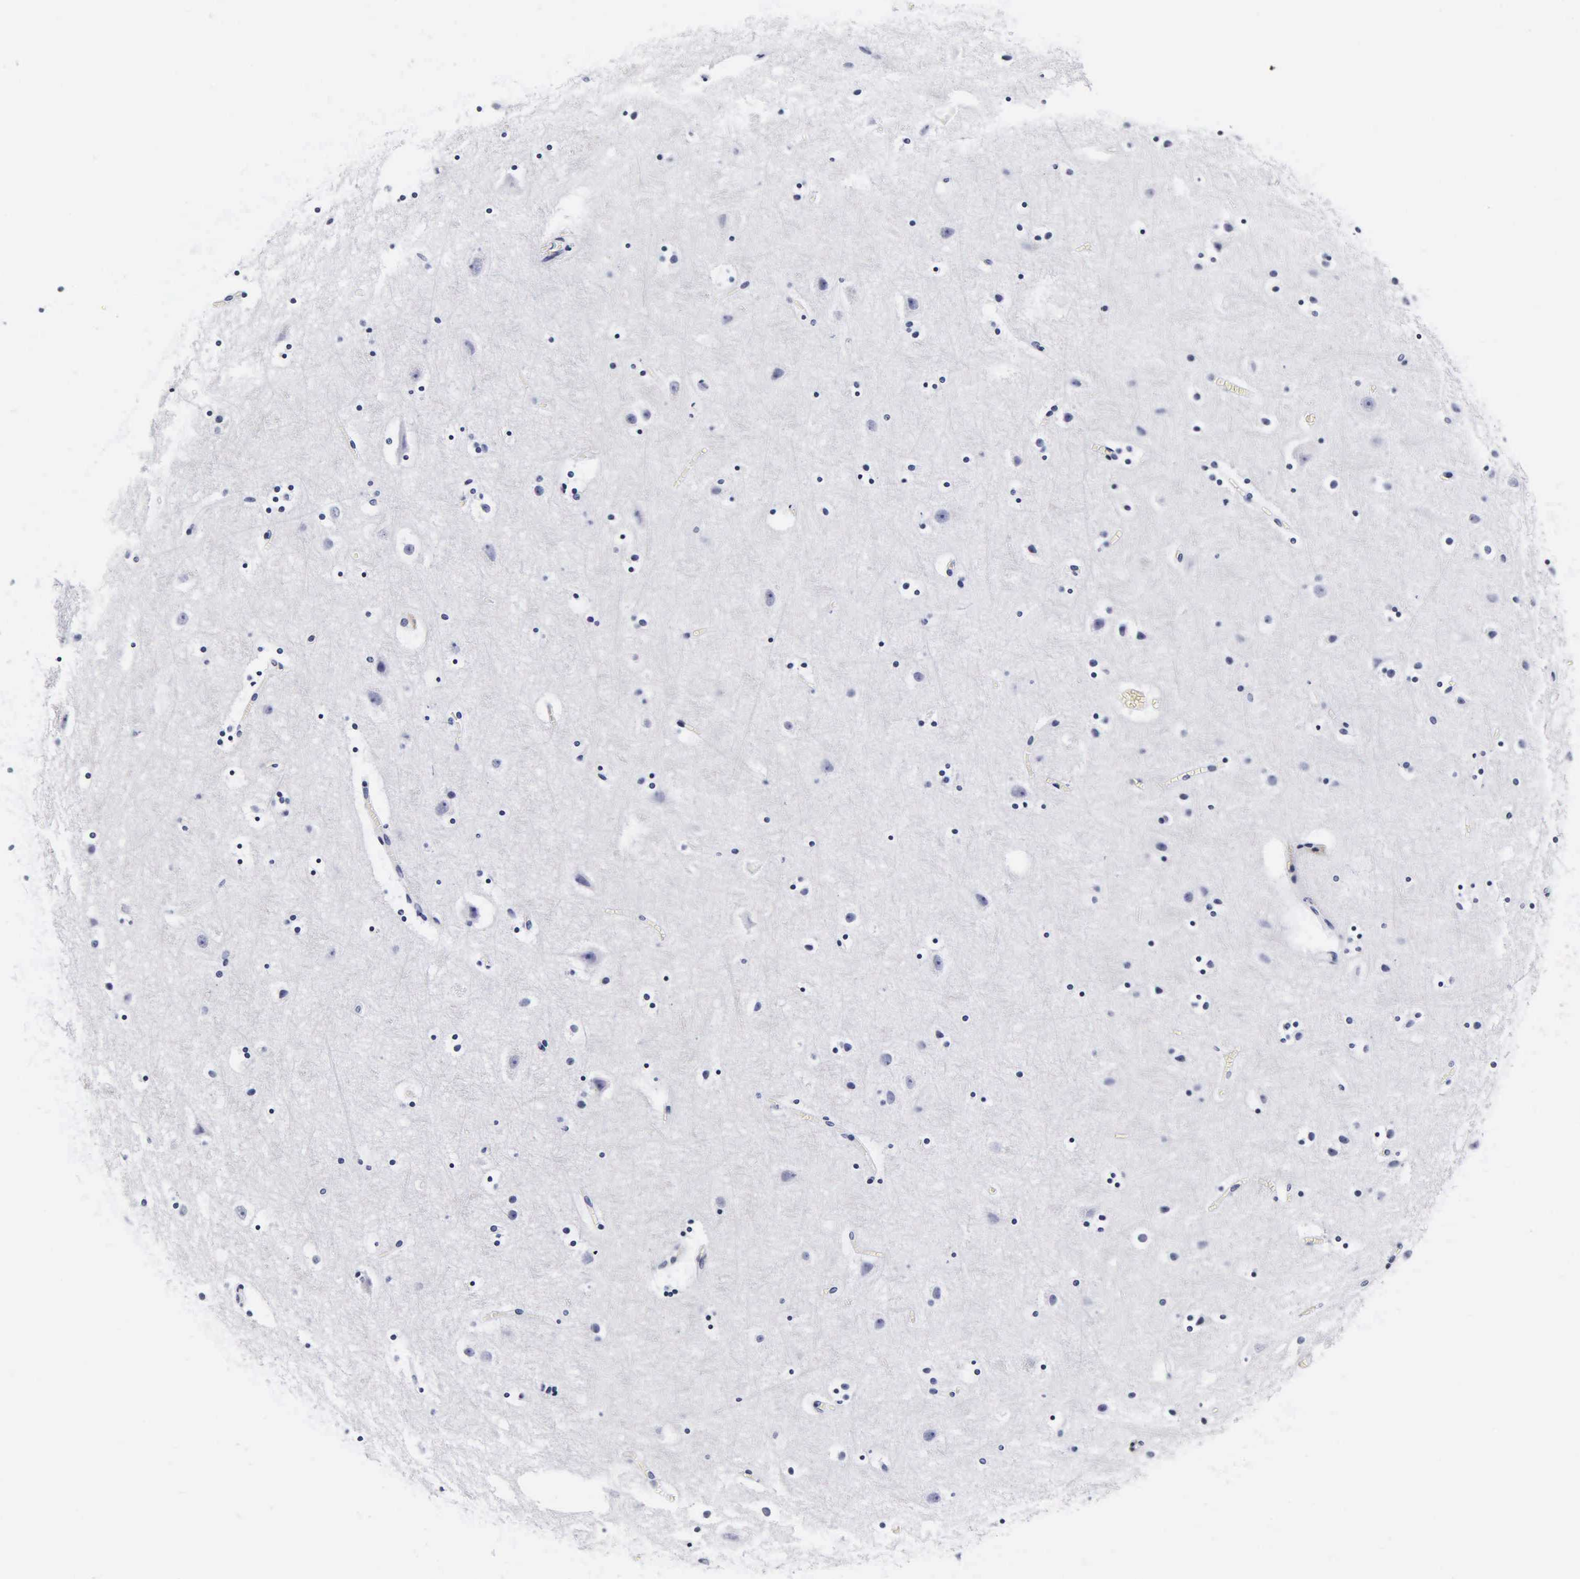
{"staining": {"intensity": "negative", "quantity": "none", "location": "none"}, "tissue": "cerebral cortex", "cell_type": "Endothelial cells", "image_type": "normal", "snomed": [{"axis": "morphology", "description": "Normal tissue, NOS"}, {"axis": "topography", "description": "Cerebral cortex"}], "caption": "This is an immunohistochemistry (IHC) image of benign human cerebral cortex. There is no positivity in endothelial cells.", "gene": "KRT18", "patient": {"sex": "male", "age": 45}}